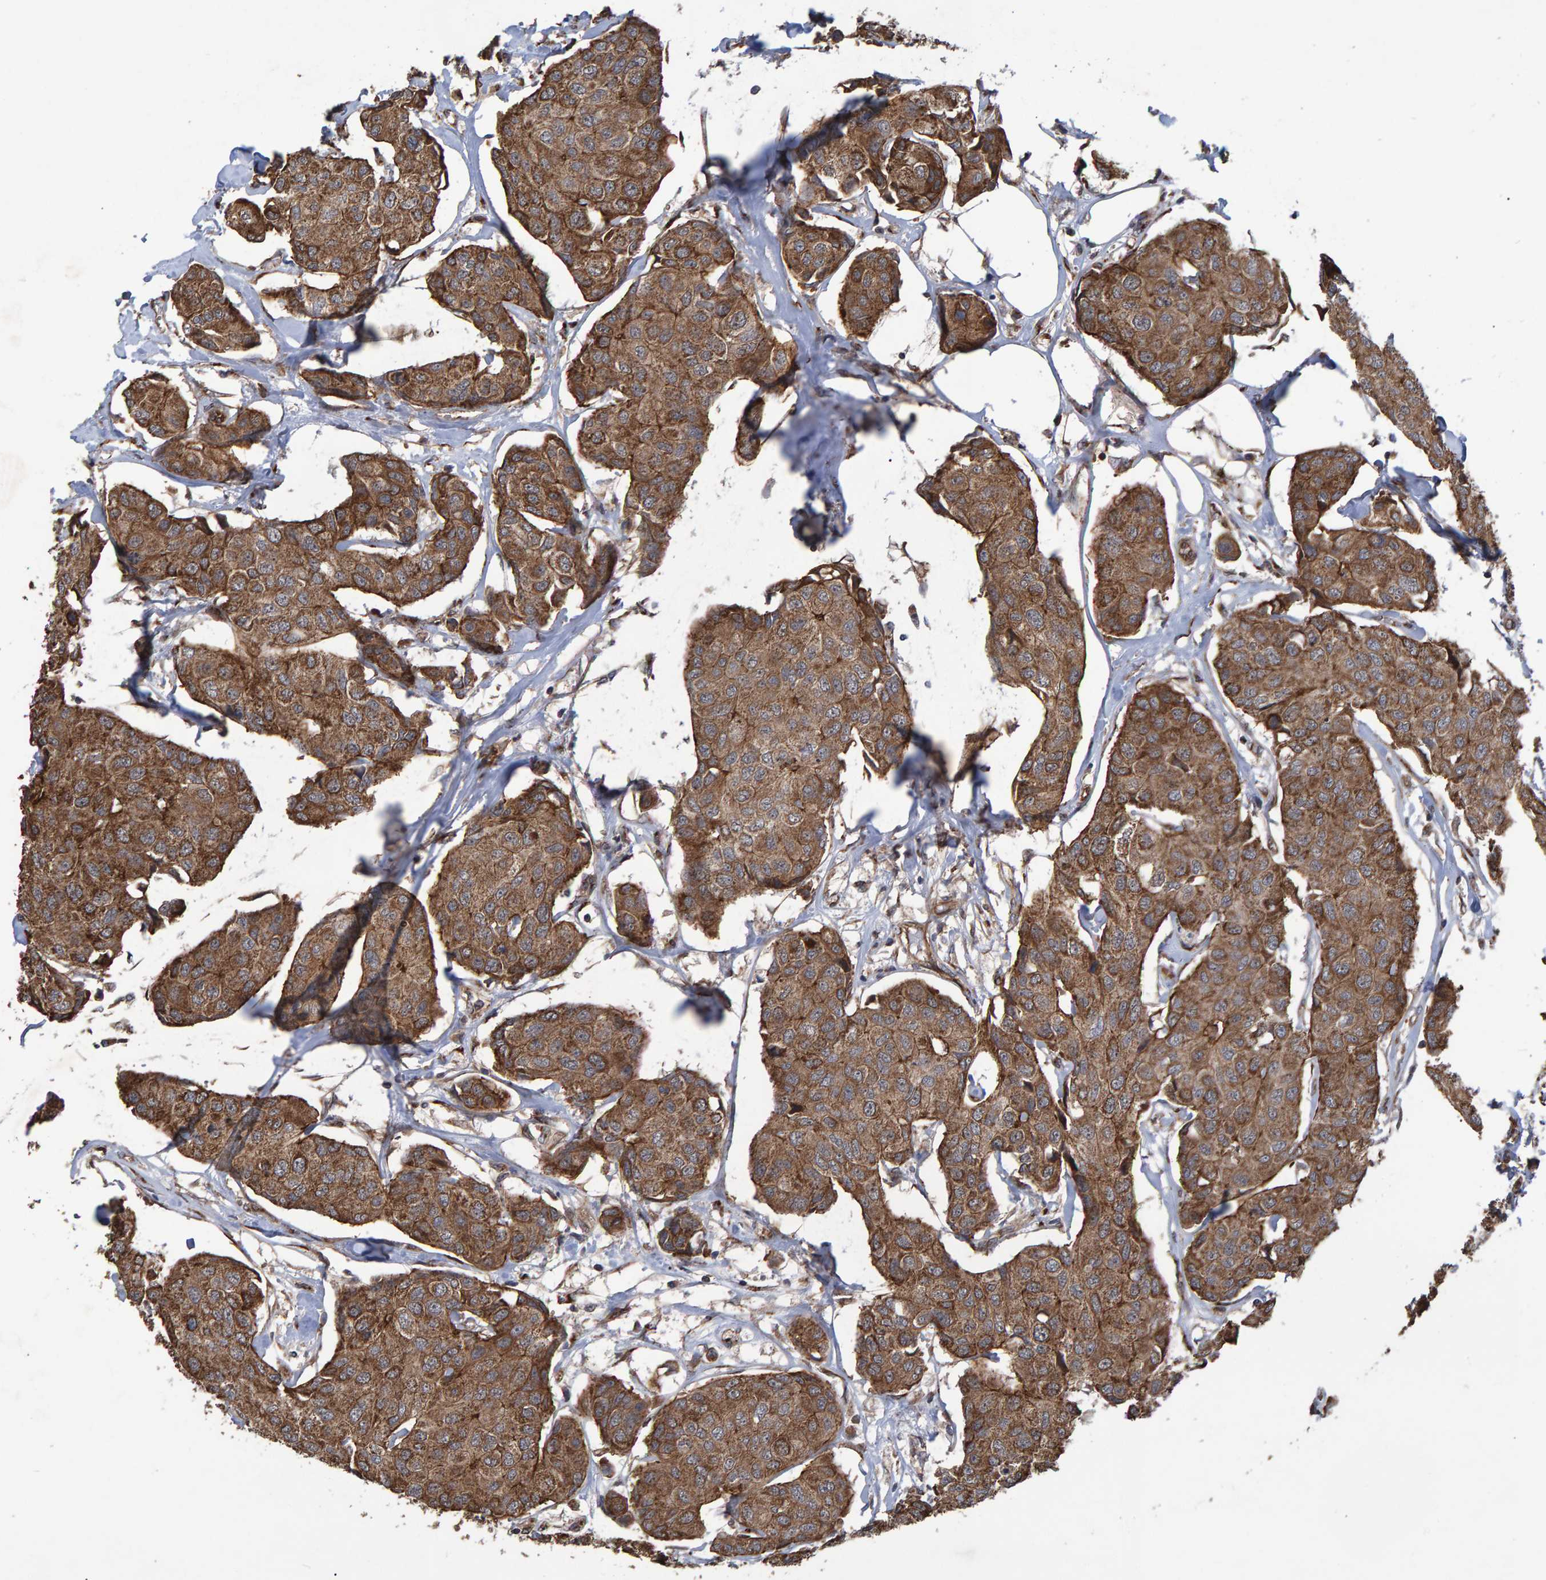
{"staining": {"intensity": "moderate", "quantity": ">75%", "location": "cytoplasmic/membranous"}, "tissue": "breast cancer", "cell_type": "Tumor cells", "image_type": "cancer", "snomed": [{"axis": "morphology", "description": "Duct carcinoma"}, {"axis": "topography", "description": "Breast"}], "caption": "An image of human breast cancer stained for a protein shows moderate cytoplasmic/membranous brown staining in tumor cells. The staining was performed using DAB (3,3'-diaminobenzidine) to visualize the protein expression in brown, while the nuclei were stained in blue with hematoxylin (Magnification: 20x).", "gene": "TRIM68", "patient": {"sex": "female", "age": 80}}